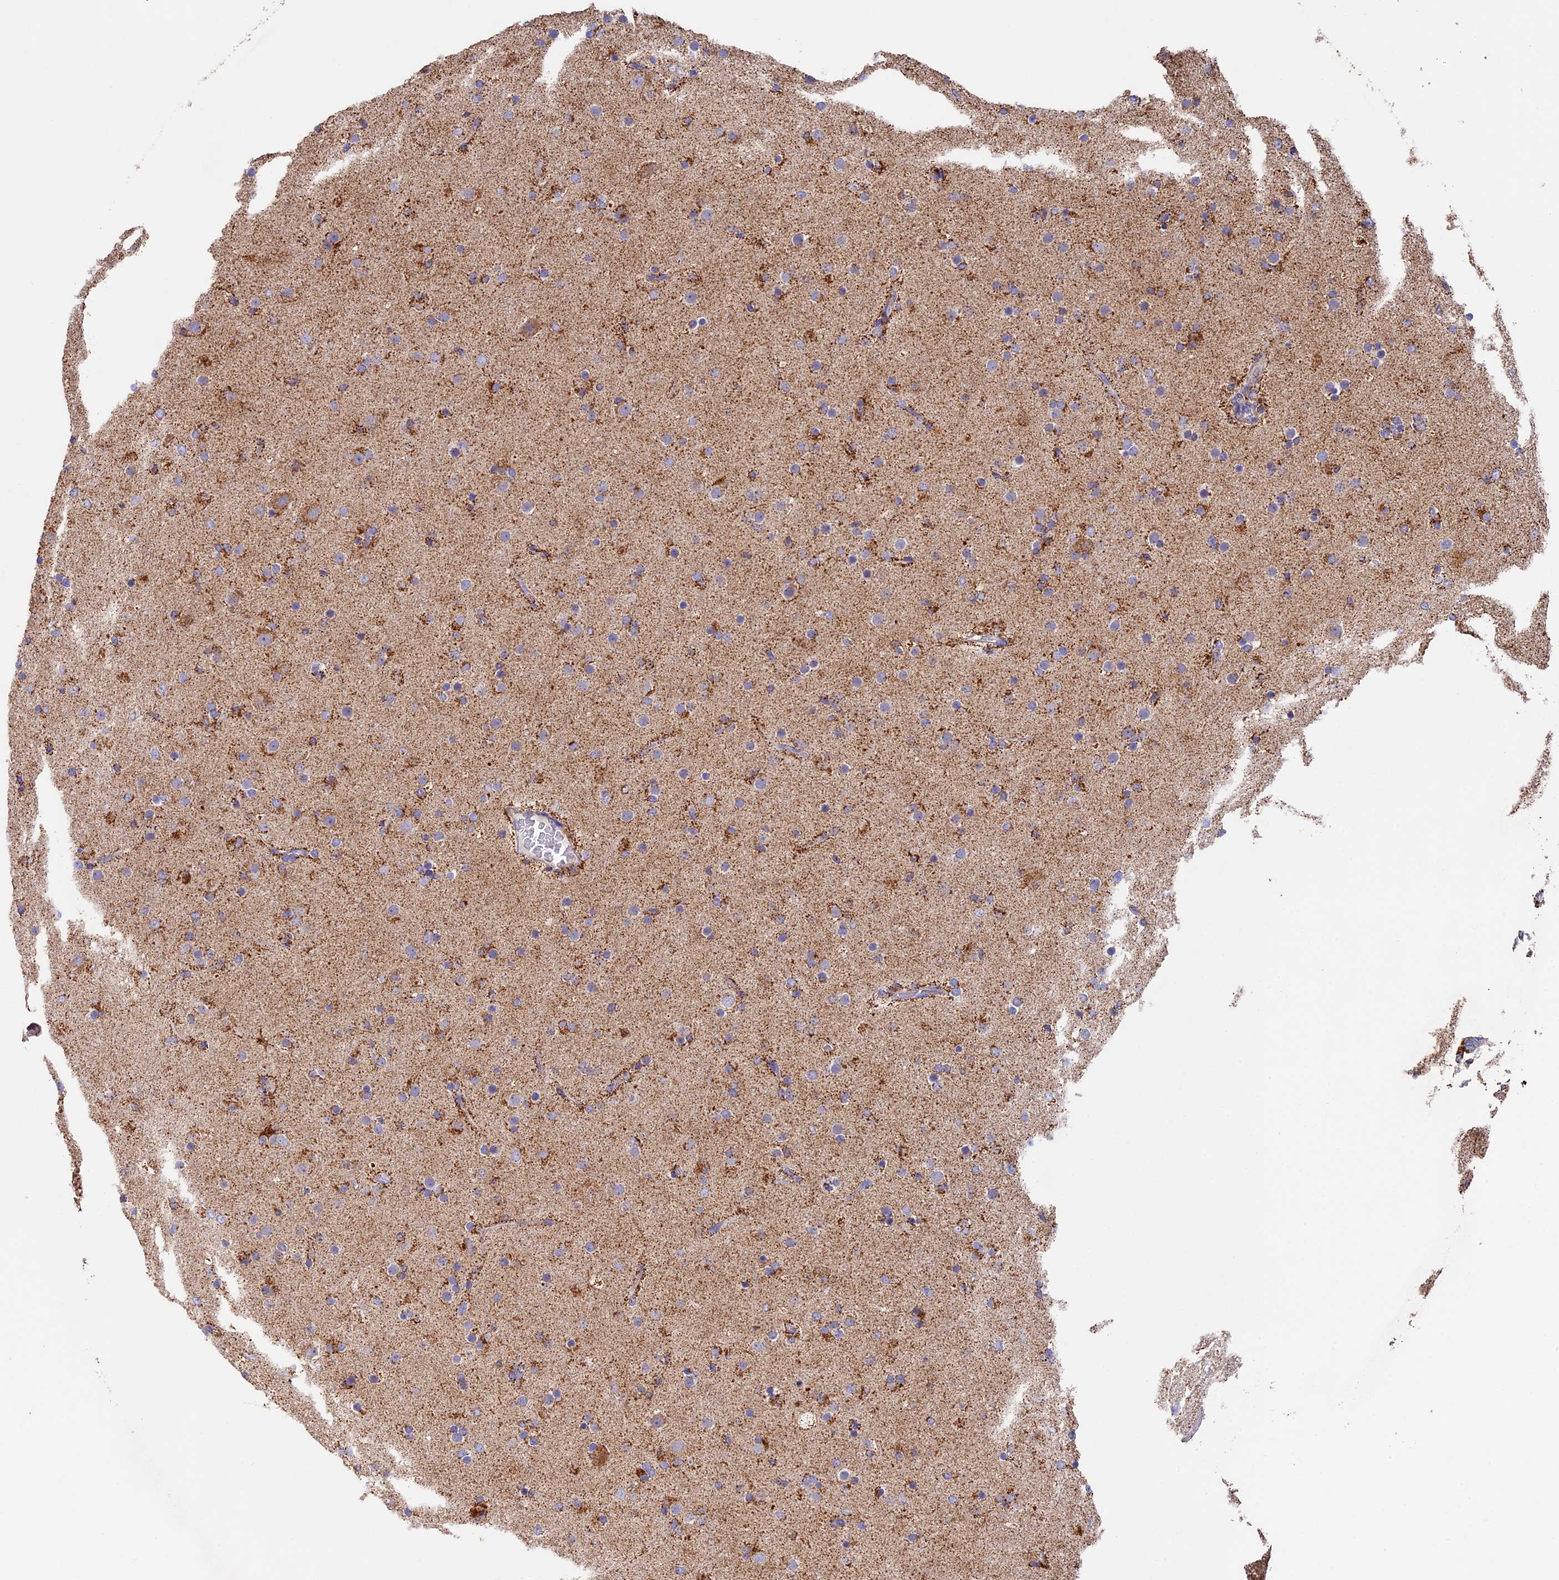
{"staining": {"intensity": "moderate", "quantity": ">75%", "location": "cytoplasmic/membranous"}, "tissue": "glioma", "cell_type": "Tumor cells", "image_type": "cancer", "snomed": [{"axis": "morphology", "description": "Glioma, malignant, Low grade"}, {"axis": "topography", "description": "Brain"}], "caption": "Protein positivity by IHC displays moderate cytoplasmic/membranous positivity in about >75% of tumor cells in glioma. (IHC, brightfield microscopy, high magnification).", "gene": "ADAT1", "patient": {"sex": "male", "age": 65}}